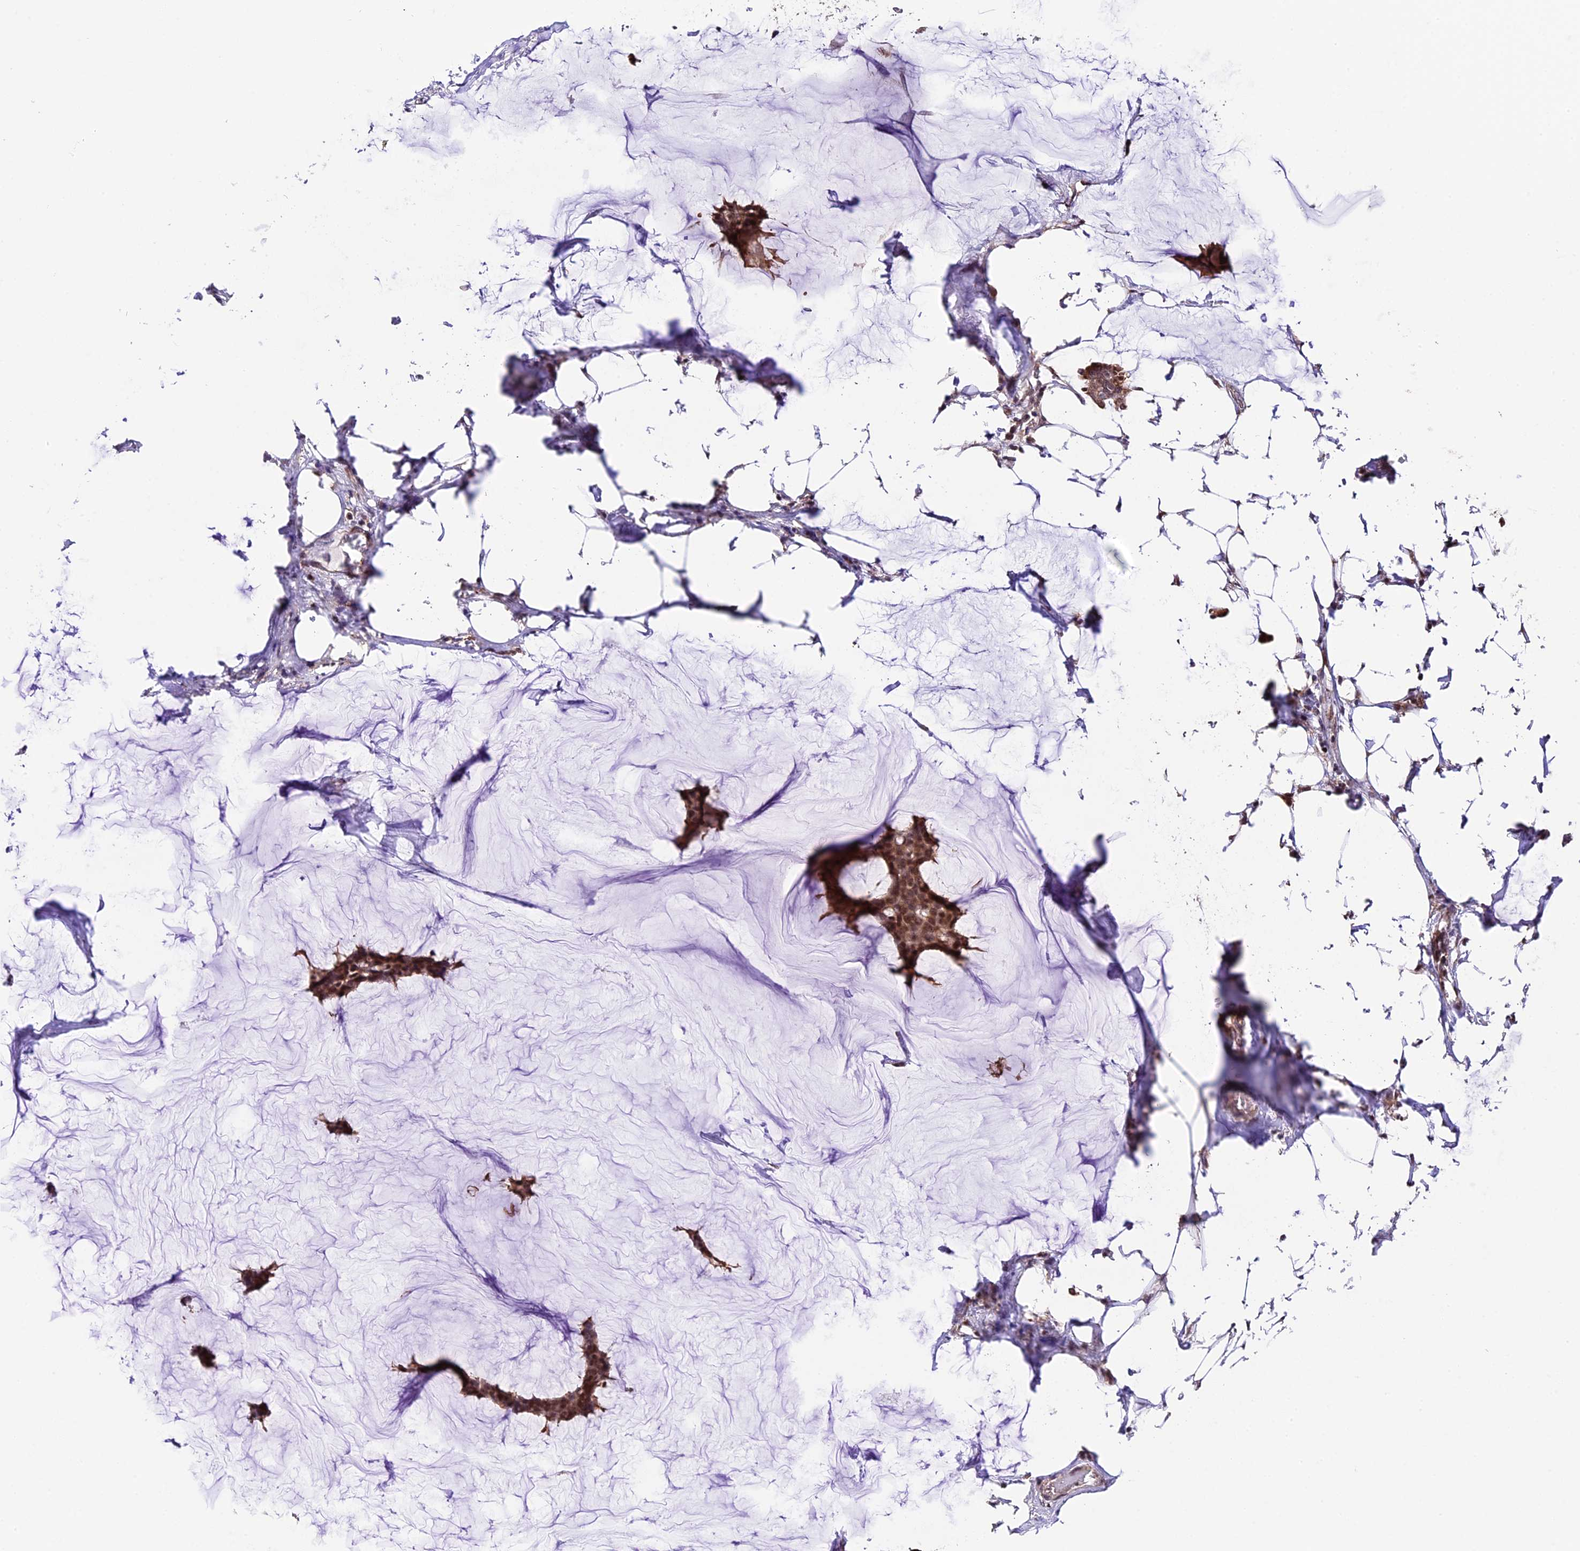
{"staining": {"intensity": "moderate", "quantity": ">75%", "location": "cytoplasmic/membranous,nuclear"}, "tissue": "breast cancer", "cell_type": "Tumor cells", "image_type": "cancer", "snomed": [{"axis": "morphology", "description": "Duct carcinoma"}, {"axis": "topography", "description": "Breast"}], "caption": "About >75% of tumor cells in invasive ductal carcinoma (breast) demonstrate moderate cytoplasmic/membranous and nuclear protein staining as visualized by brown immunohistochemical staining.", "gene": "HERPUD1", "patient": {"sex": "female", "age": 93}}